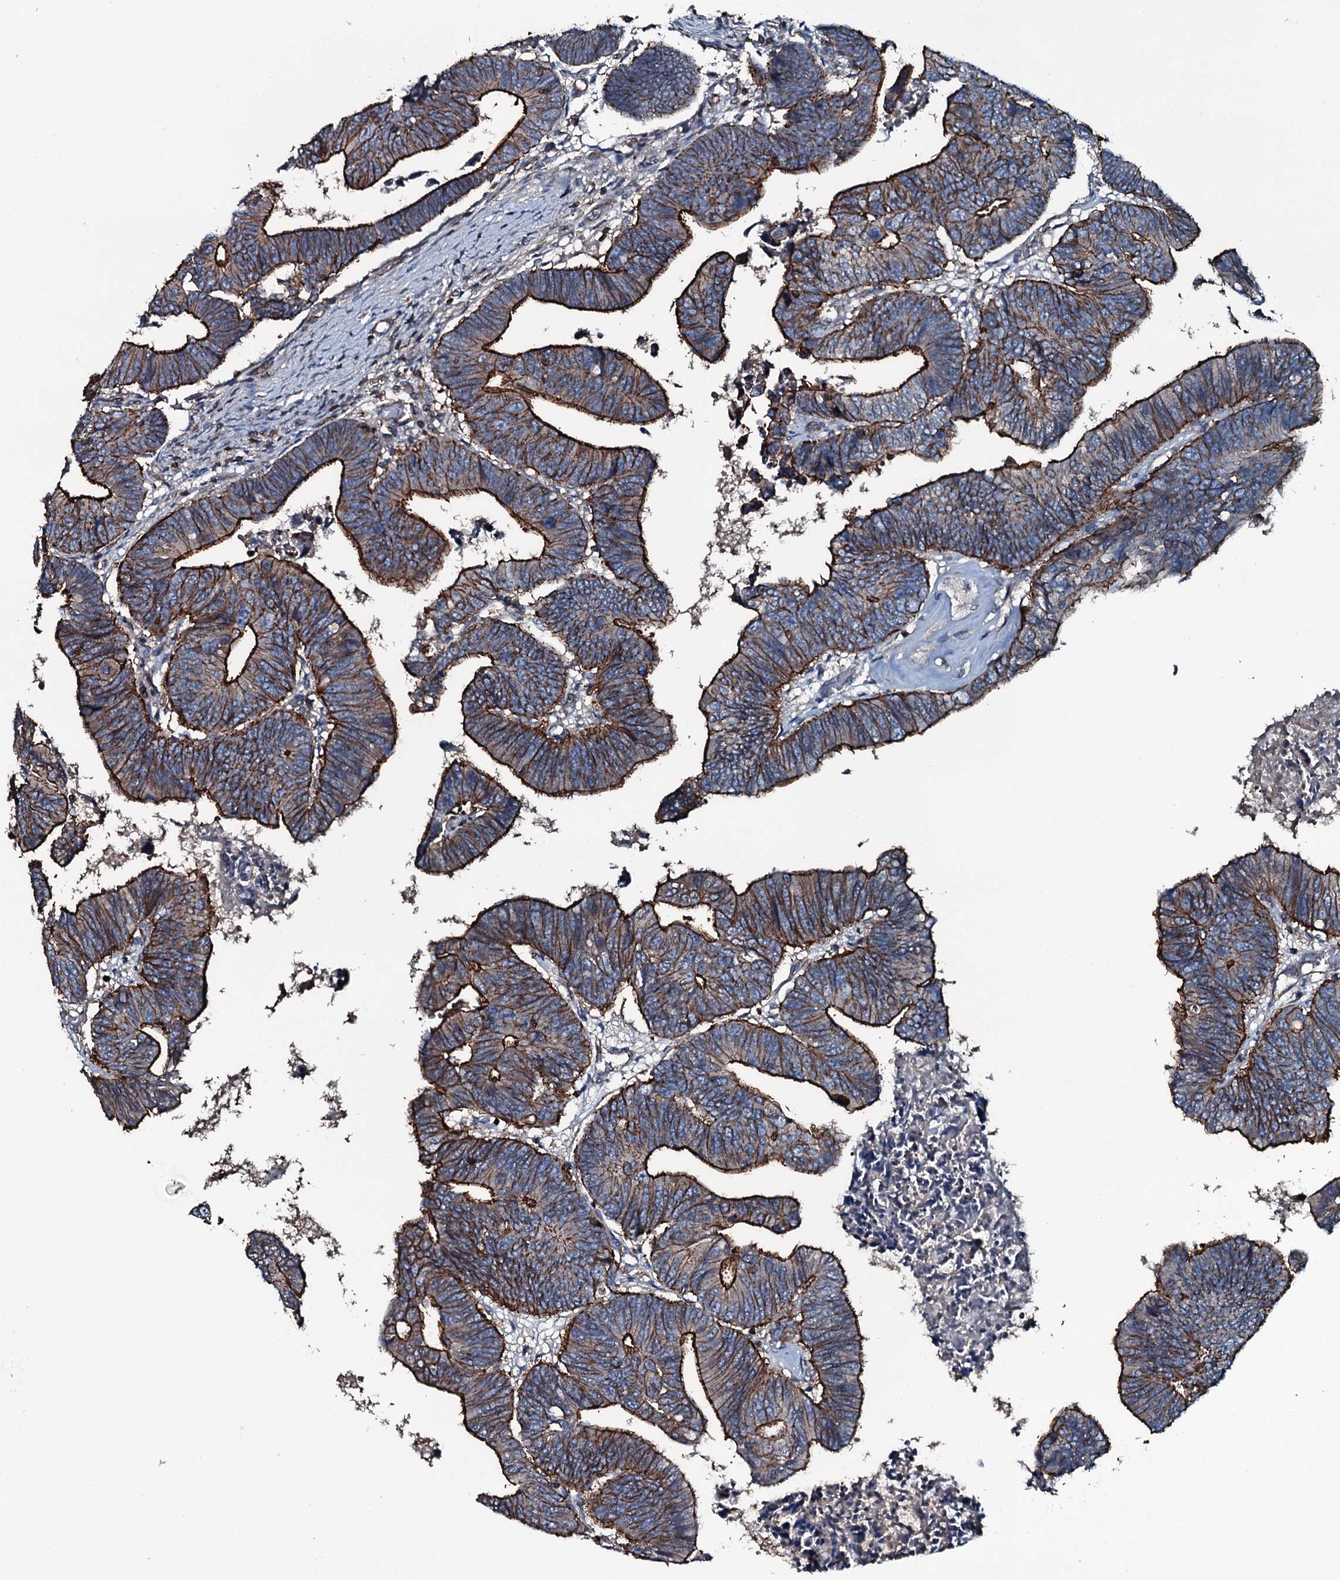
{"staining": {"intensity": "strong", "quantity": ">75%", "location": "cytoplasmic/membranous"}, "tissue": "colorectal cancer", "cell_type": "Tumor cells", "image_type": "cancer", "snomed": [{"axis": "morphology", "description": "Adenocarcinoma, NOS"}, {"axis": "topography", "description": "Rectum"}], "caption": "High-magnification brightfield microscopy of adenocarcinoma (colorectal) stained with DAB (3,3'-diaminobenzidine) (brown) and counterstained with hematoxylin (blue). tumor cells exhibit strong cytoplasmic/membranous expression is seen in approximately>75% of cells.", "gene": "SLC25A38", "patient": {"sex": "female", "age": 65}}